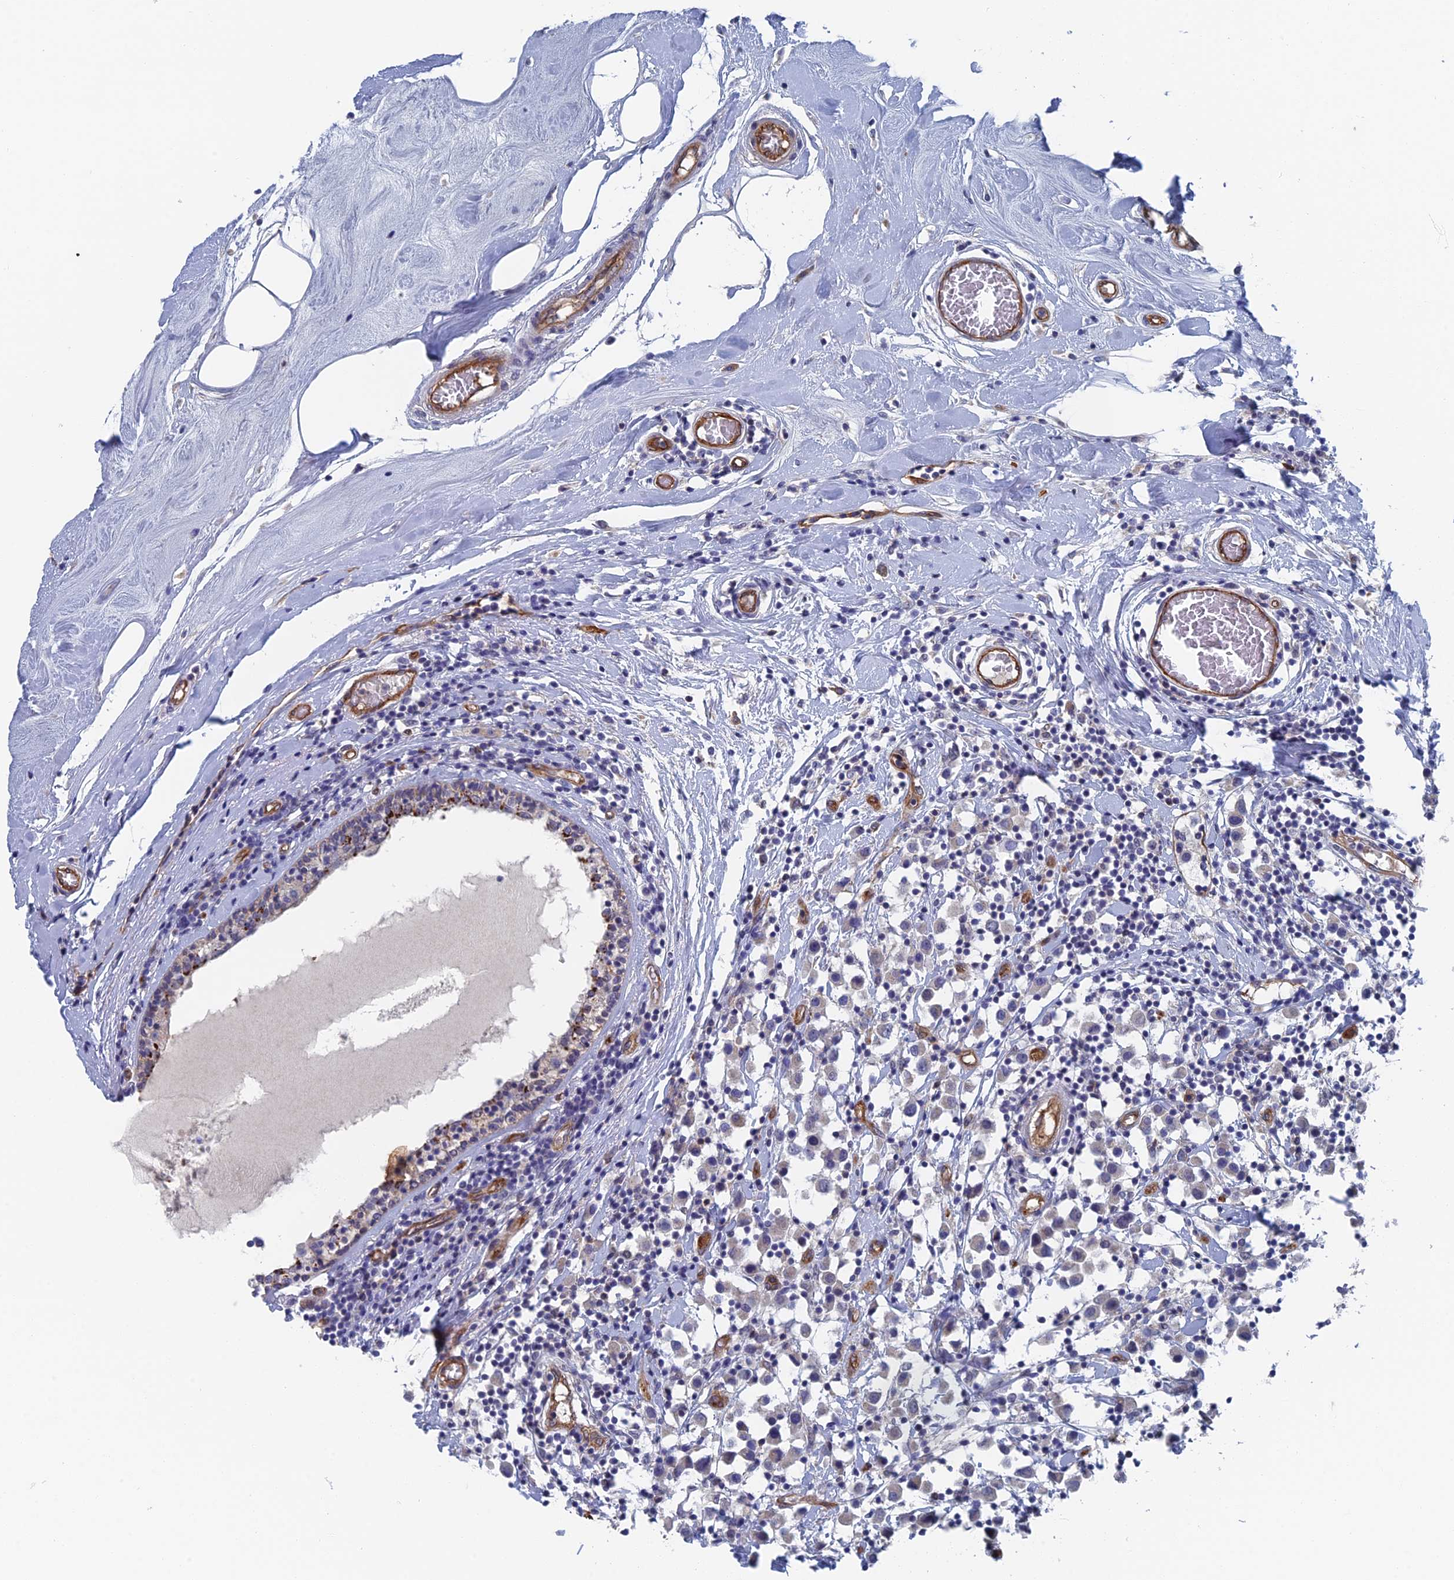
{"staining": {"intensity": "negative", "quantity": "none", "location": "none"}, "tissue": "breast cancer", "cell_type": "Tumor cells", "image_type": "cancer", "snomed": [{"axis": "morphology", "description": "Duct carcinoma"}, {"axis": "topography", "description": "Breast"}], "caption": "A high-resolution micrograph shows IHC staining of breast cancer, which exhibits no significant staining in tumor cells.", "gene": "ARAP3", "patient": {"sex": "female", "age": 61}}